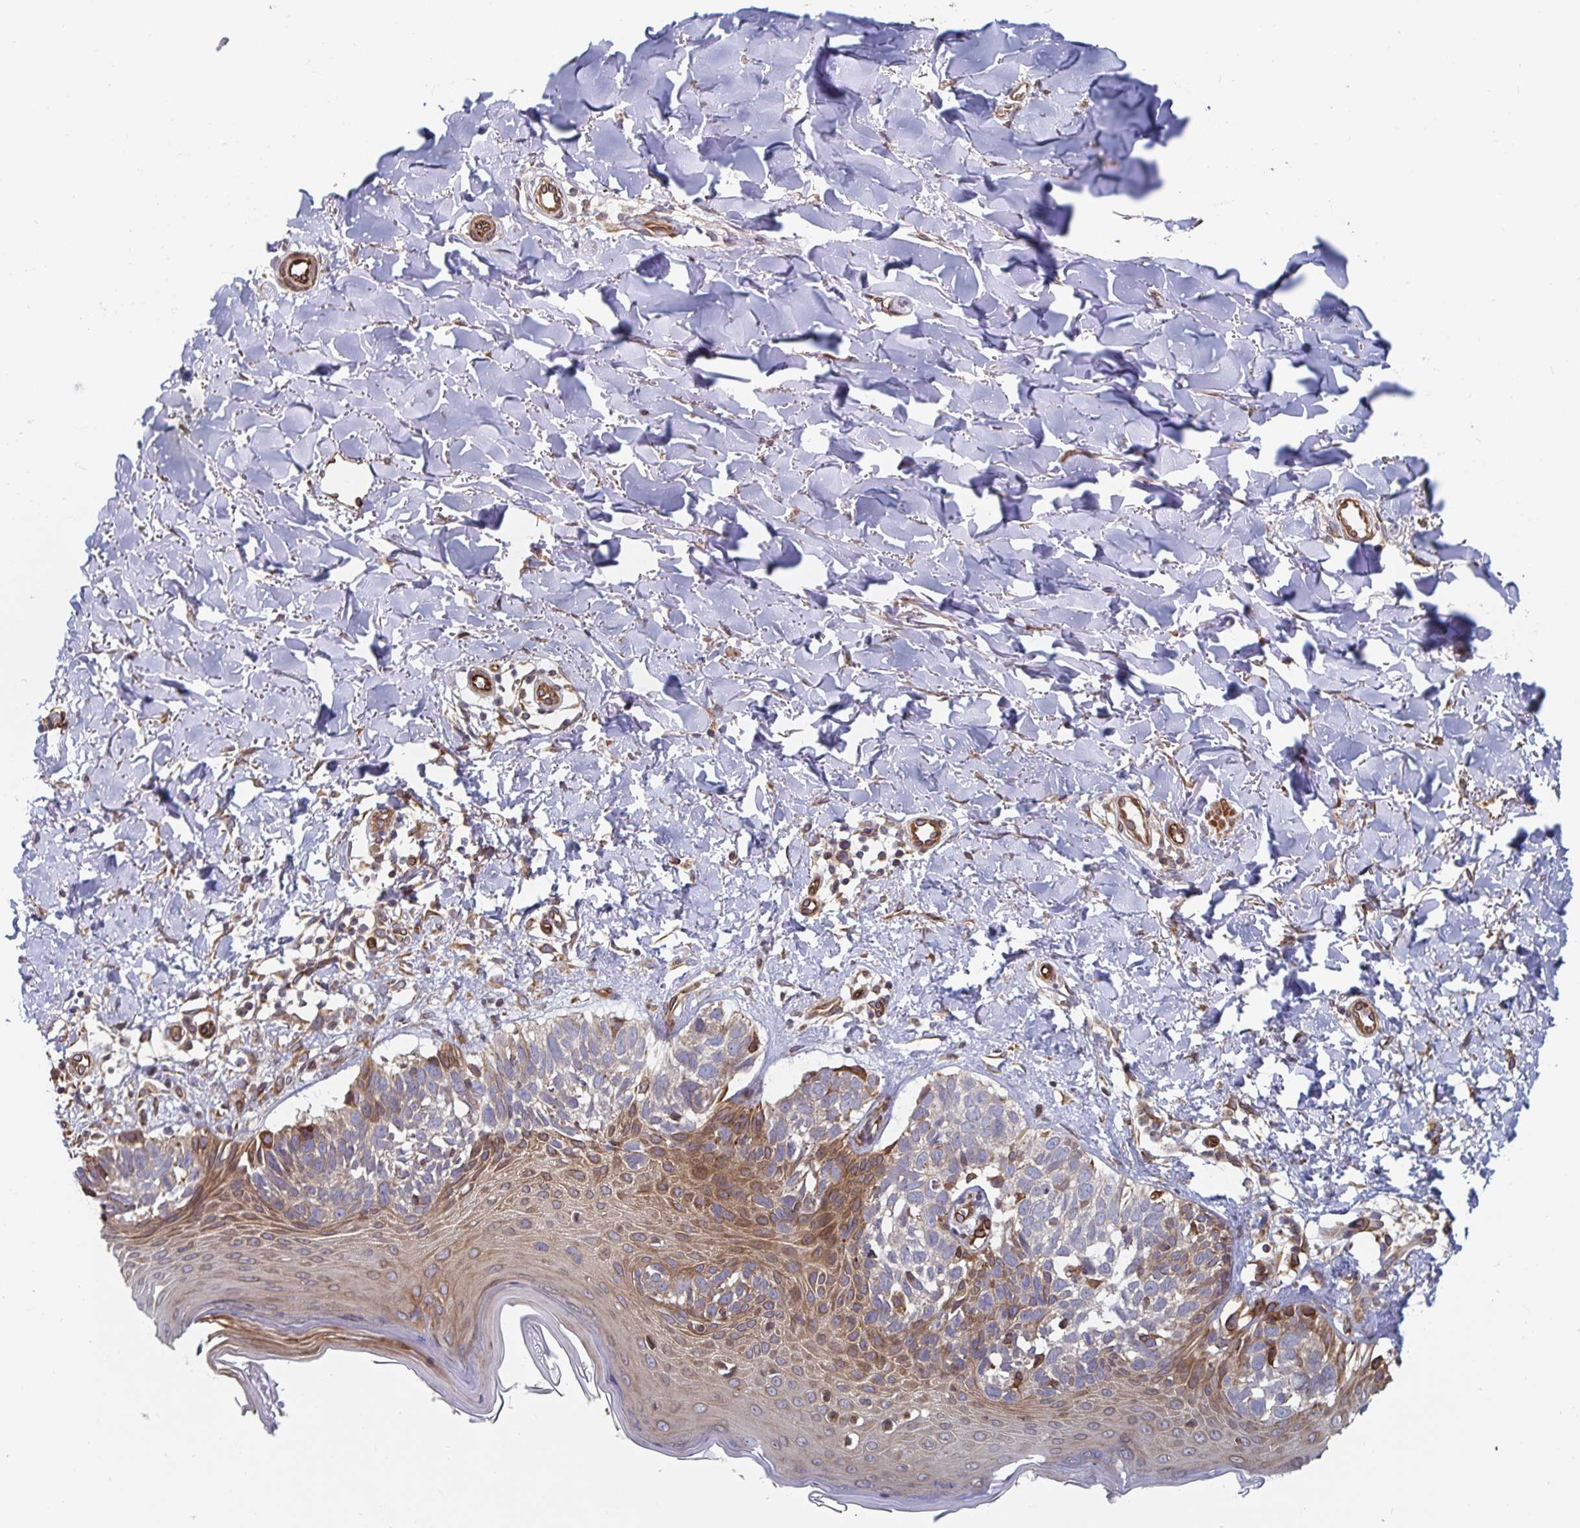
{"staining": {"intensity": "weak", "quantity": "25%-75%", "location": "cytoplasmic/membranous"}, "tissue": "skin cancer", "cell_type": "Tumor cells", "image_type": "cancer", "snomed": [{"axis": "morphology", "description": "Basal cell carcinoma"}, {"axis": "topography", "description": "Skin"}], "caption": "A micrograph of skin cancer stained for a protein exhibits weak cytoplasmic/membranous brown staining in tumor cells.", "gene": "BCAP29", "patient": {"sex": "female", "age": 45}}